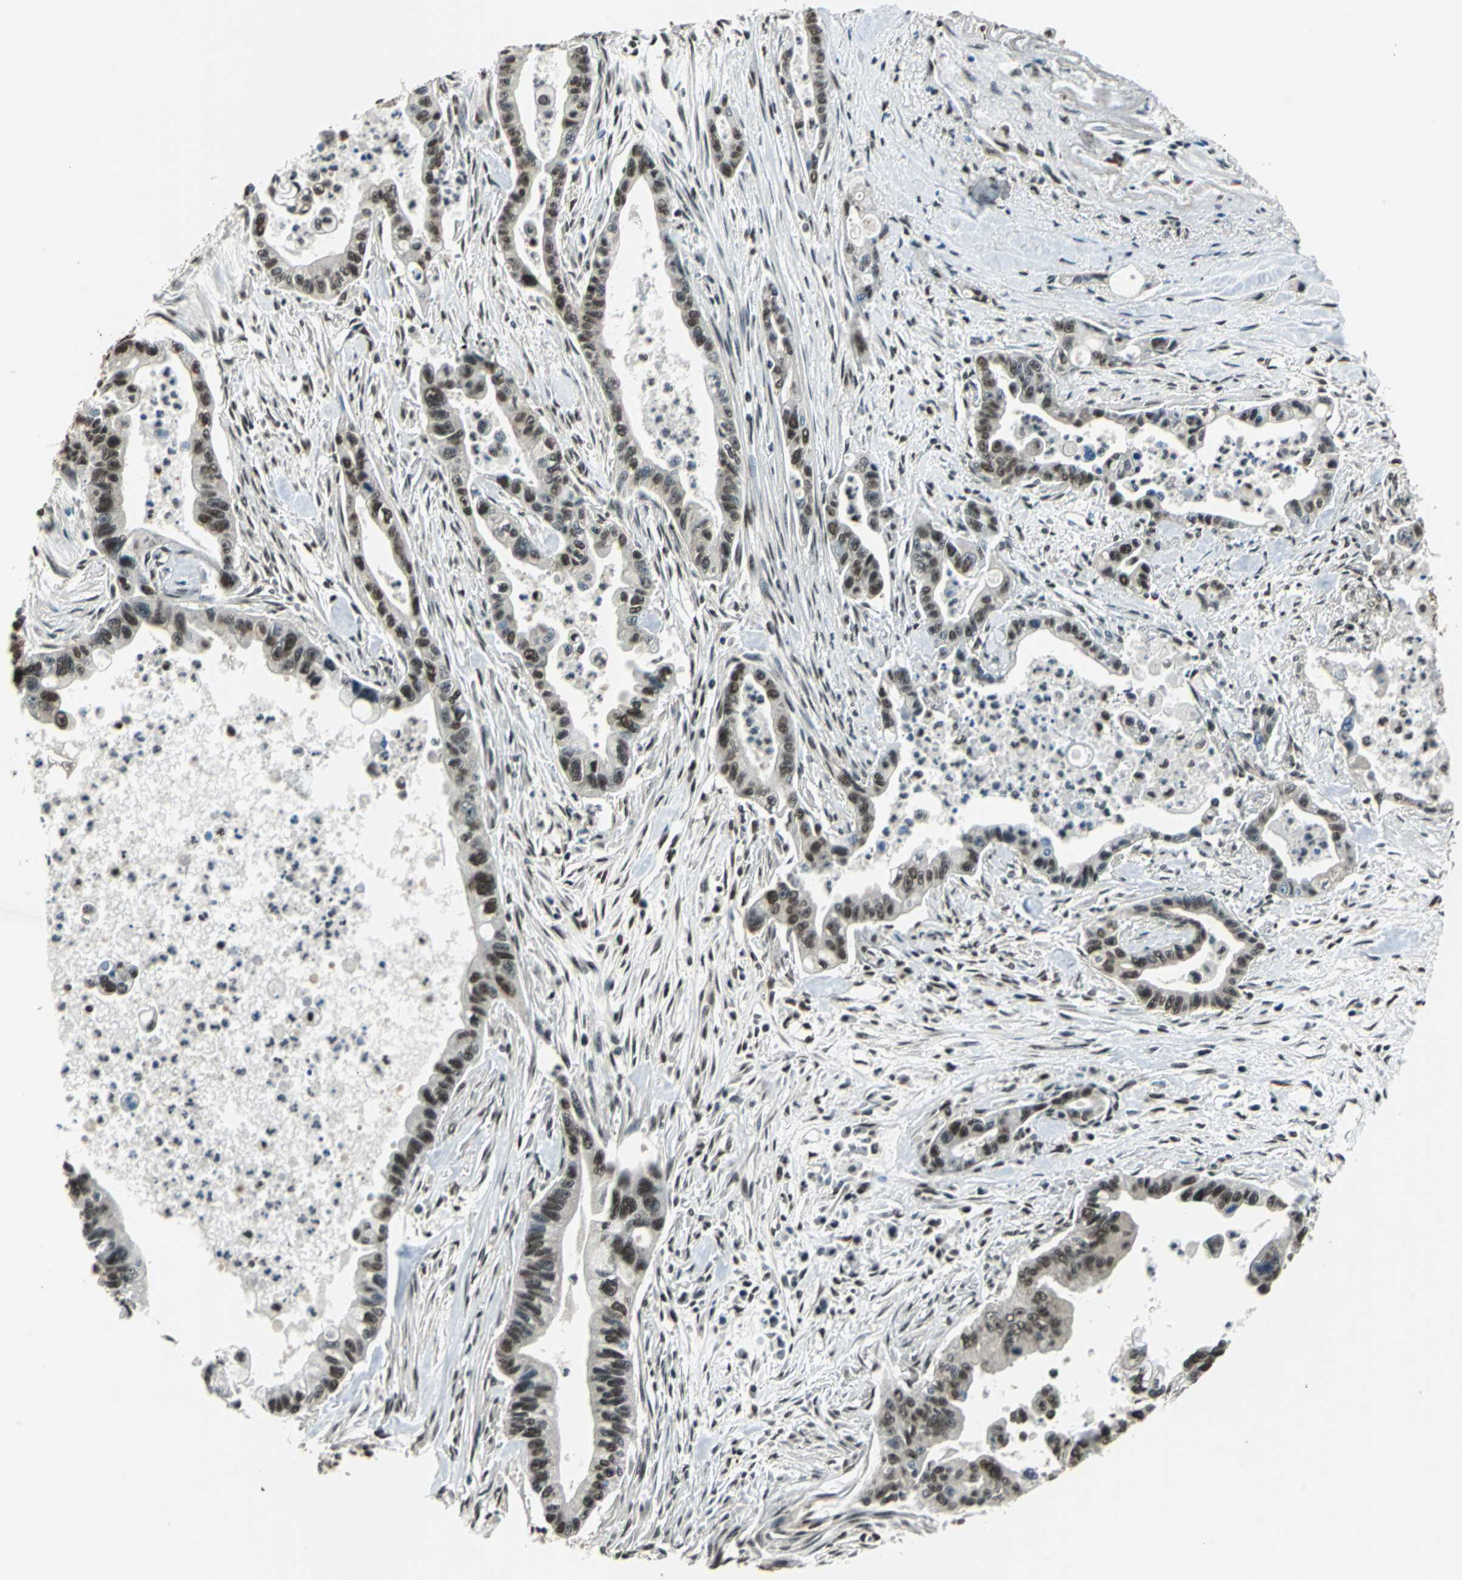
{"staining": {"intensity": "moderate", "quantity": ">75%", "location": "nuclear"}, "tissue": "pancreatic cancer", "cell_type": "Tumor cells", "image_type": "cancer", "snomed": [{"axis": "morphology", "description": "Adenocarcinoma, NOS"}, {"axis": "topography", "description": "Pancreas"}], "caption": "Immunohistochemistry photomicrograph of pancreatic adenocarcinoma stained for a protein (brown), which shows medium levels of moderate nuclear expression in about >75% of tumor cells.", "gene": "RBM14", "patient": {"sex": "male", "age": 70}}